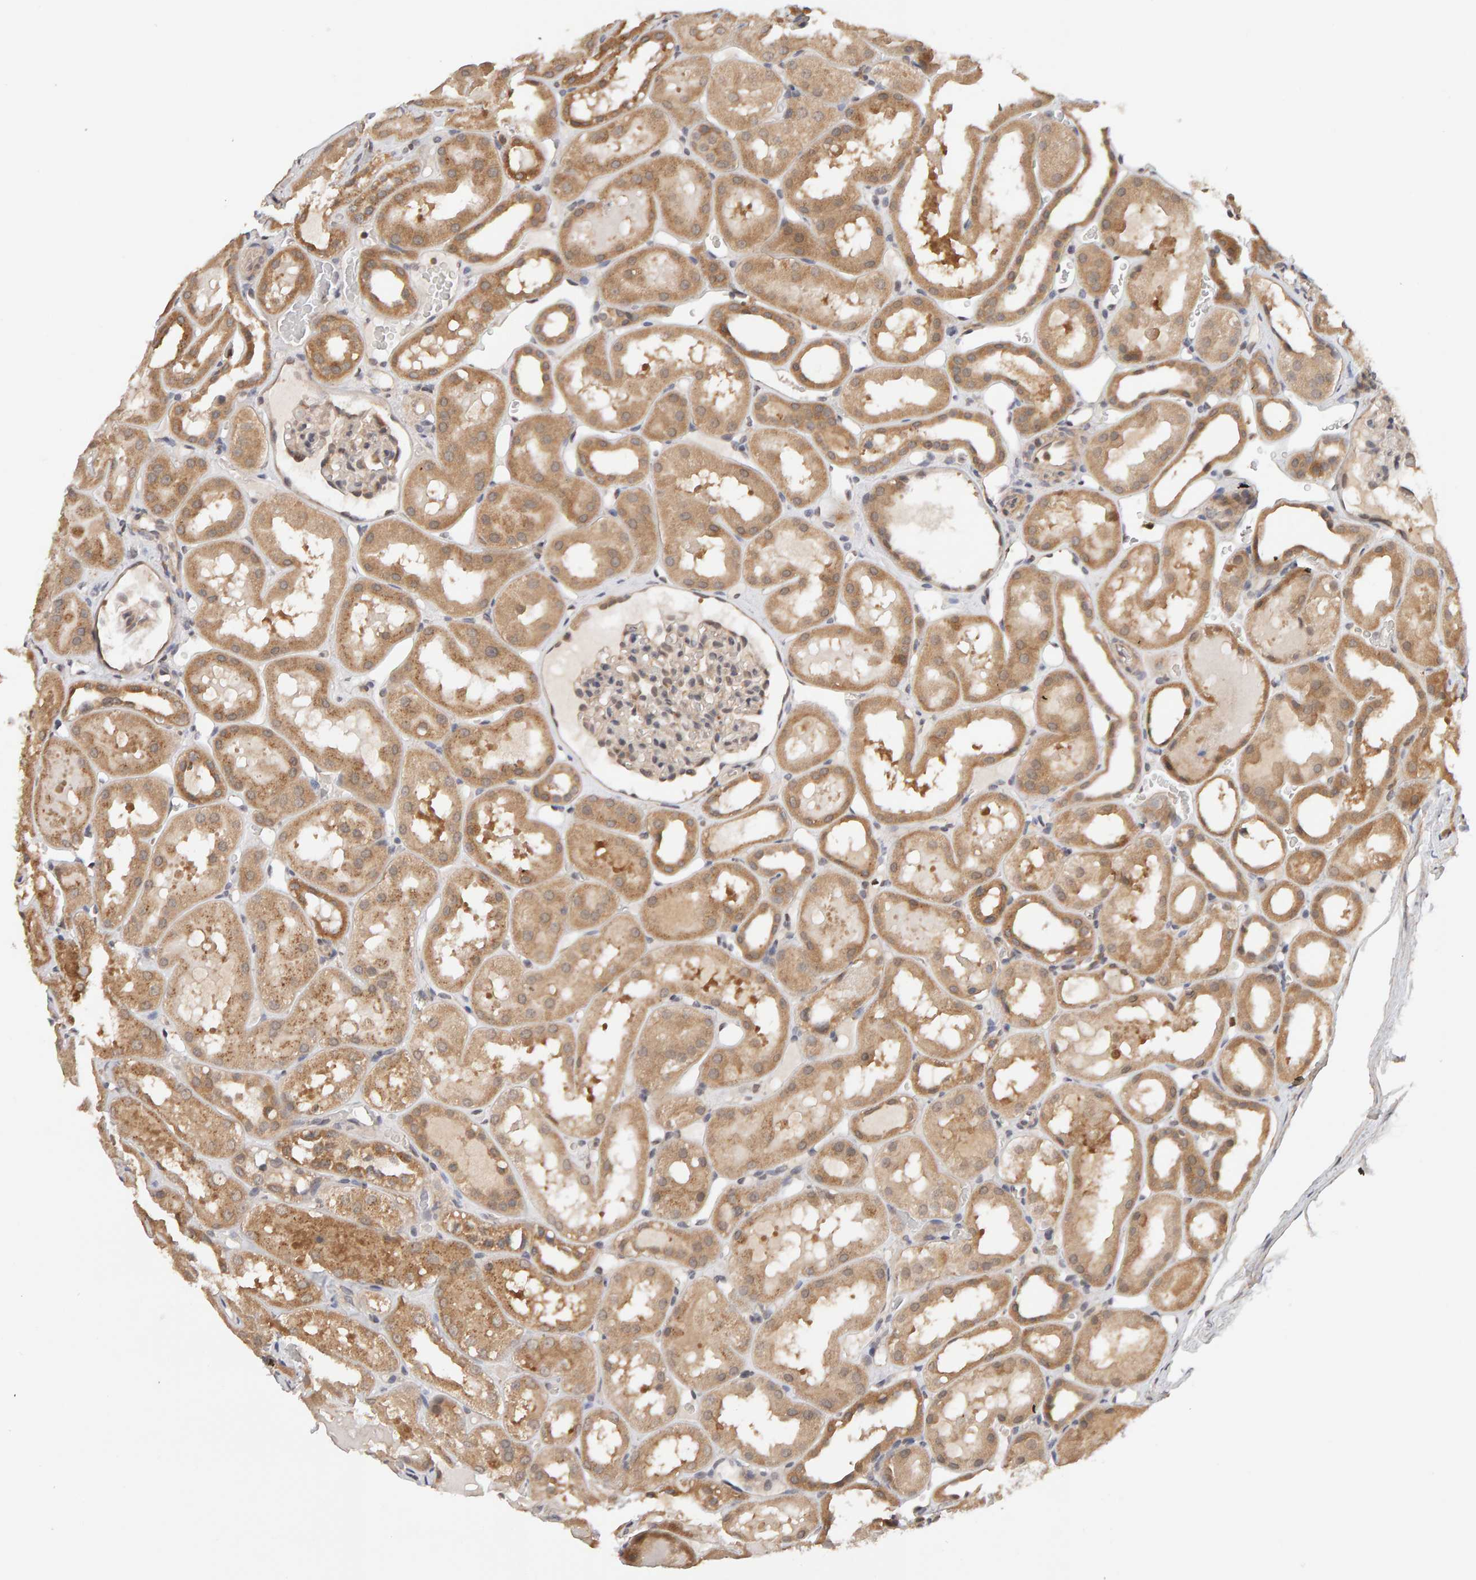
{"staining": {"intensity": "weak", "quantity": ">75%", "location": "cytoplasmic/membranous"}, "tissue": "kidney", "cell_type": "Cells in glomeruli", "image_type": "normal", "snomed": [{"axis": "morphology", "description": "Normal tissue, NOS"}, {"axis": "topography", "description": "Kidney"}, {"axis": "topography", "description": "Urinary bladder"}], "caption": "DAB immunohistochemical staining of unremarkable human kidney shows weak cytoplasmic/membranous protein staining in about >75% of cells in glomeruli.", "gene": "DNAJC7", "patient": {"sex": "male", "age": 16}}